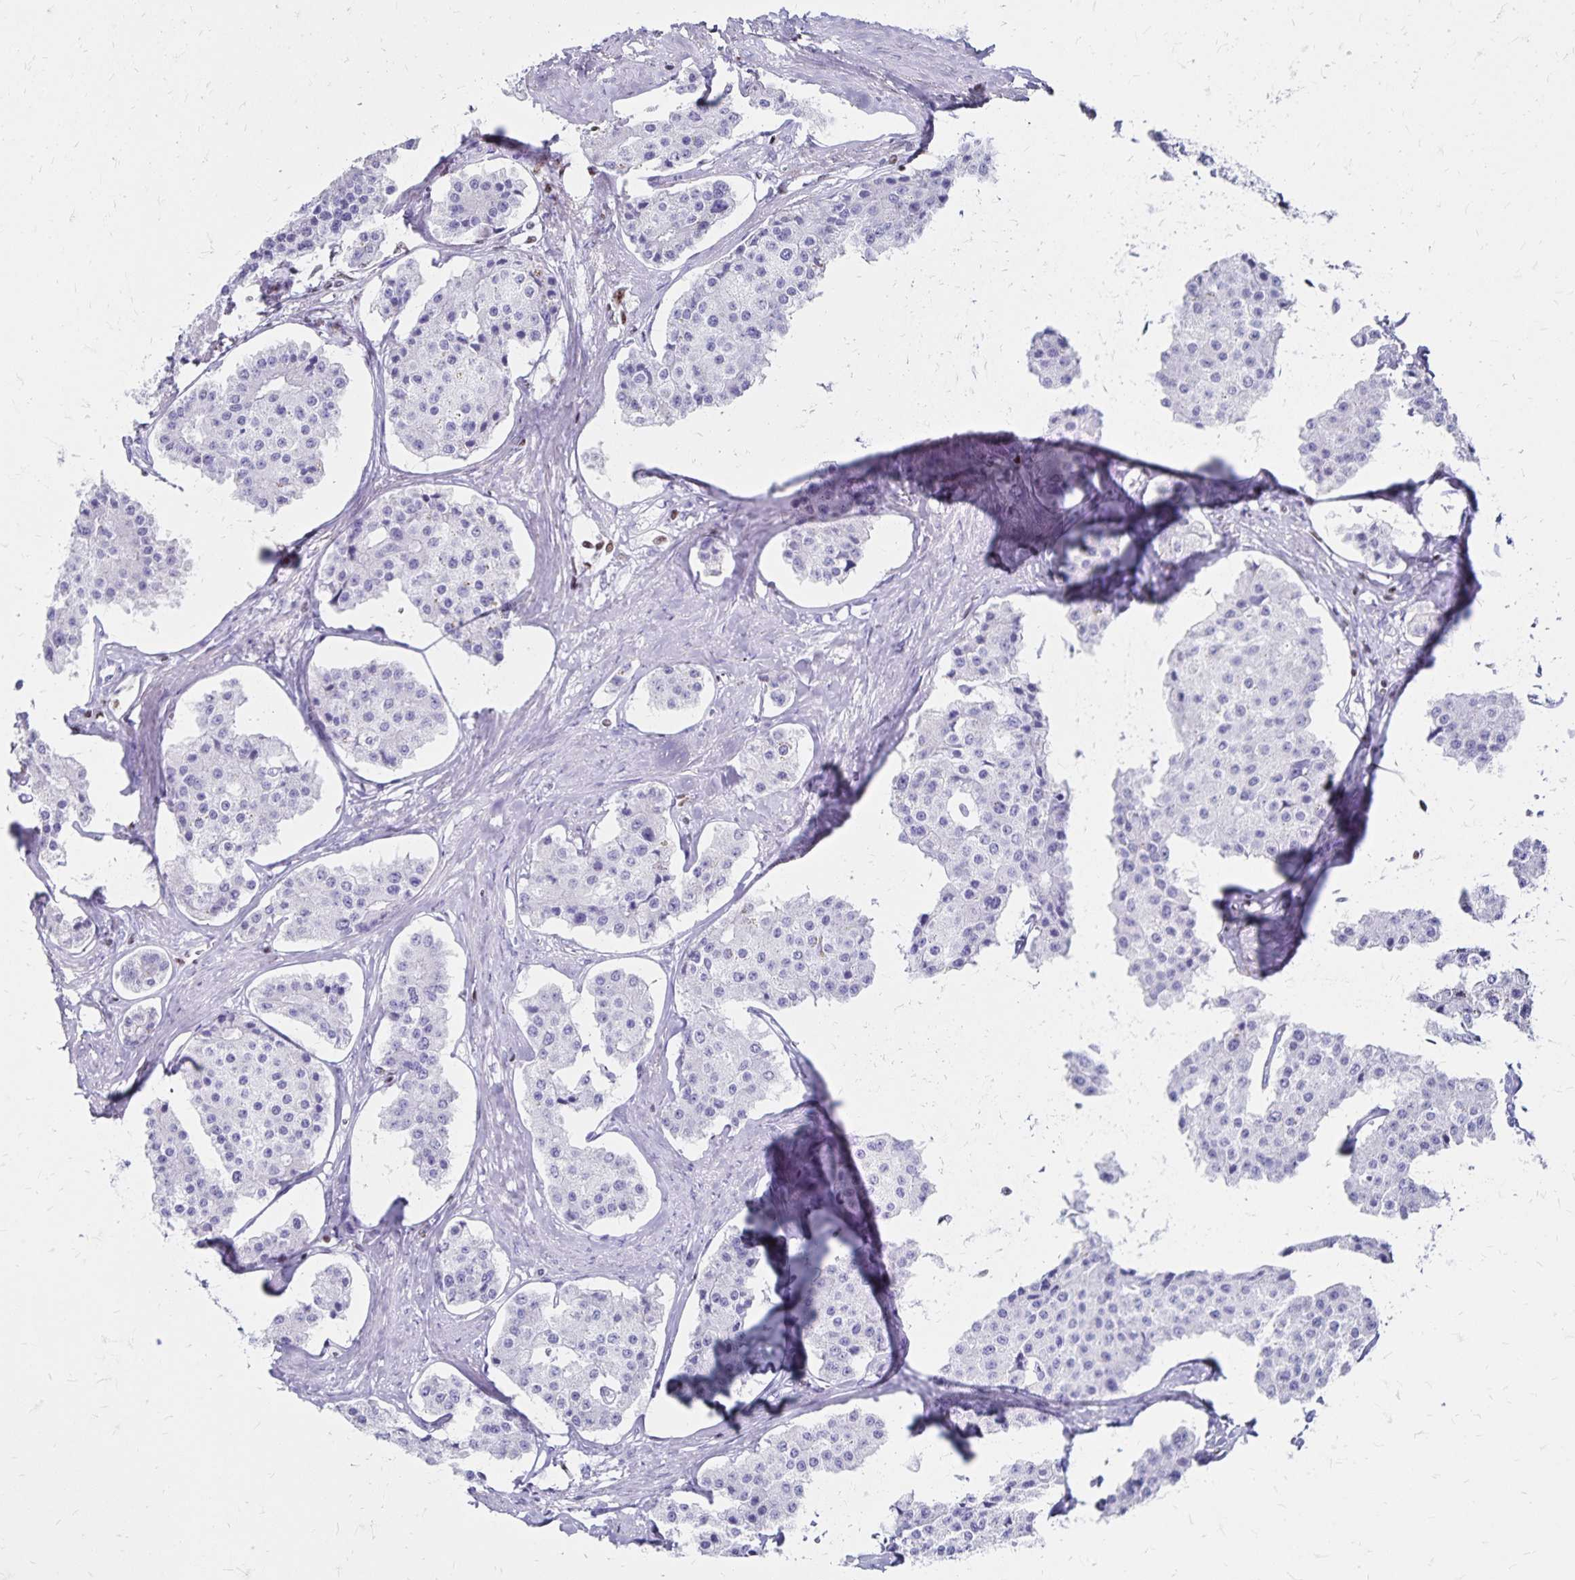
{"staining": {"intensity": "negative", "quantity": "none", "location": "none"}, "tissue": "carcinoid", "cell_type": "Tumor cells", "image_type": "cancer", "snomed": [{"axis": "morphology", "description": "Carcinoid, malignant, NOS"}, {"axis": "topography", "description": "Small intestine"}], "caption": "This is a photomicrograph of IHC staining of carcinoid, which shows no positivity in tumor cells.", "gene": "IKZF1", "patient": {"sex": "female", "age": 65}}